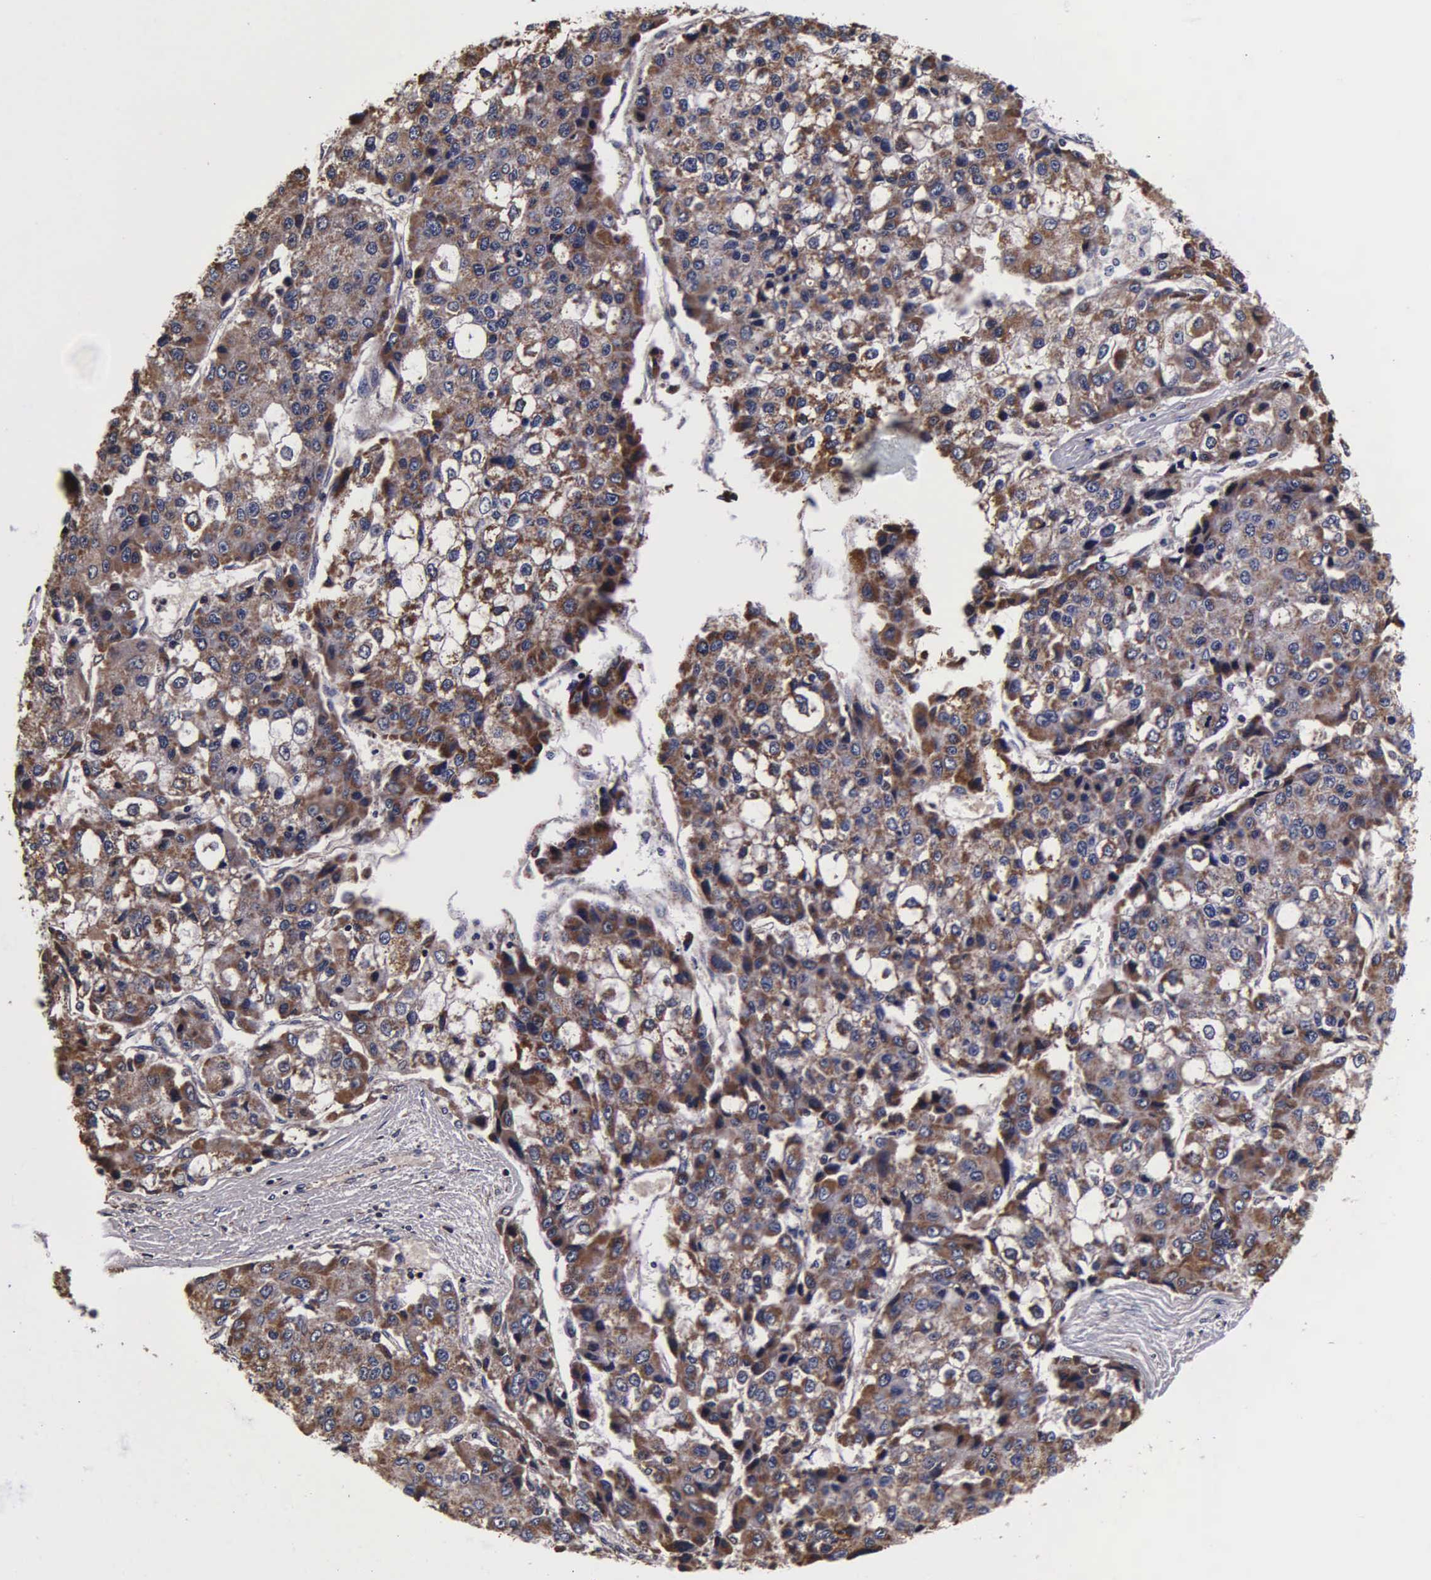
{"staining": {"intensity": "strong", "quantity": ">75%", "location": "cytoplasmic/membranous"}, "tissue": "liver cancer", "cell_type": "Tumor cells", "image_type": "cancer", "snomed": [{"axis": "morphology", "description": "Carcinoma, Hepatocellular, NOS"}, {"axis": "topography", "description": "Liver"}], "caption": "Liver cancer (hepatocellular carcinoma) tissue exhibits strong cytoplasmic/membranous expression in about >75% of tumor cells, visualized by immunohistochemistry. The staining was performed using DAB (3,3'-diaminobenzidine), with brown indicating positive protein expression. Nuclei are stained blue with hematoxylin.", "gene": "PSMA3", "patient": {"sex": "female", "age": 66}}